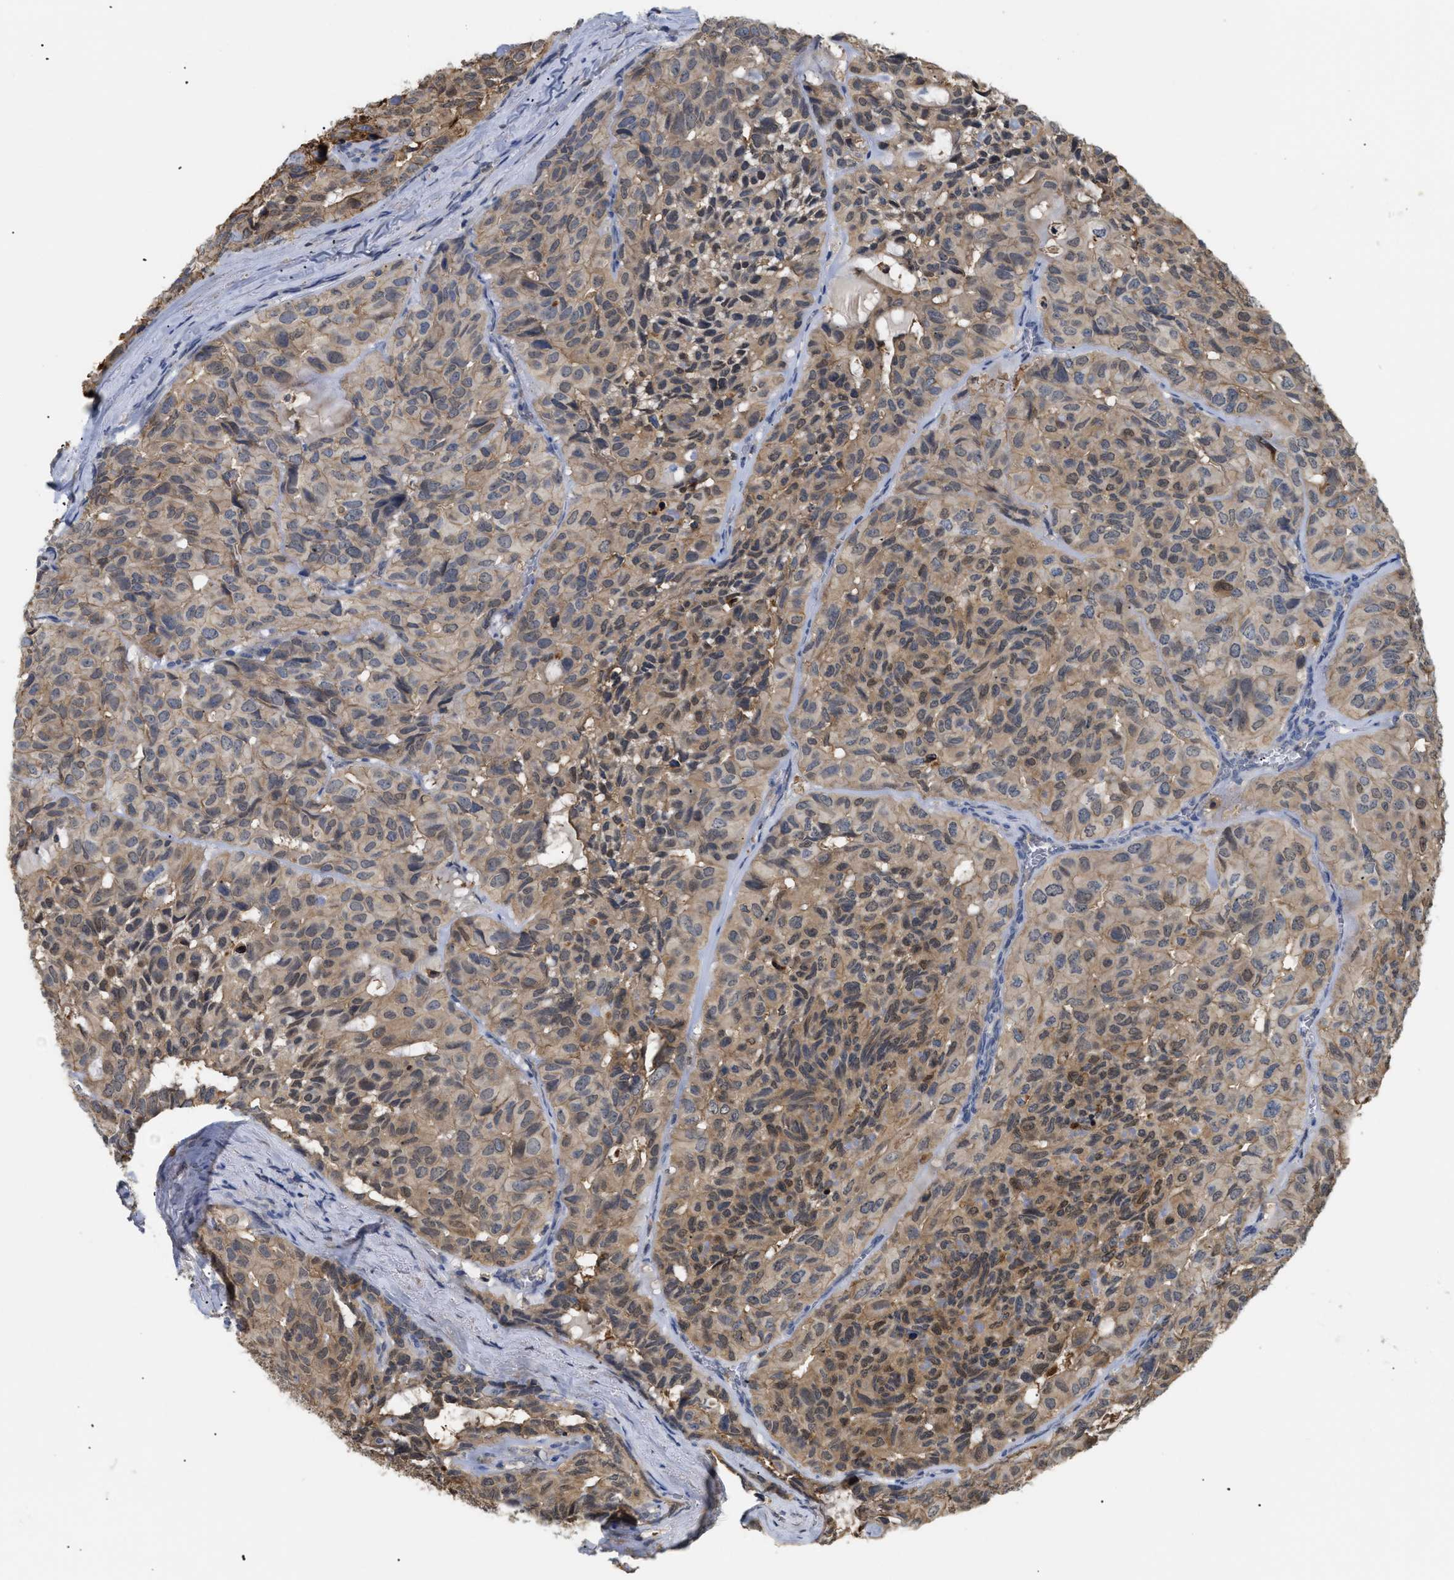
{"staining": {"intensity": "moderate", "quantity": ">75%", "location": "cytoplasmic/membranous,nuclear"}, "tissue": "head and neck cancer", "cell_type": "Tumor cells", "image_type": "cancer", "snomed": [{"axis": "morphology", "description": "Adenocarcinoma, NOS"}, {"axis": "topography", "description": "Salivary gland, NOS"}, {"axis": "topography", "description": "Head-Neck"}], "caption": "IHC of adenocarcinoma (head and neck) demonstrates medium levels of moderate cytoplasmic/membranous and nuclear staining in about >75% of tumor cells.", "gene": "ANXA4", "patient": {"sex": "female", "age": 76}}